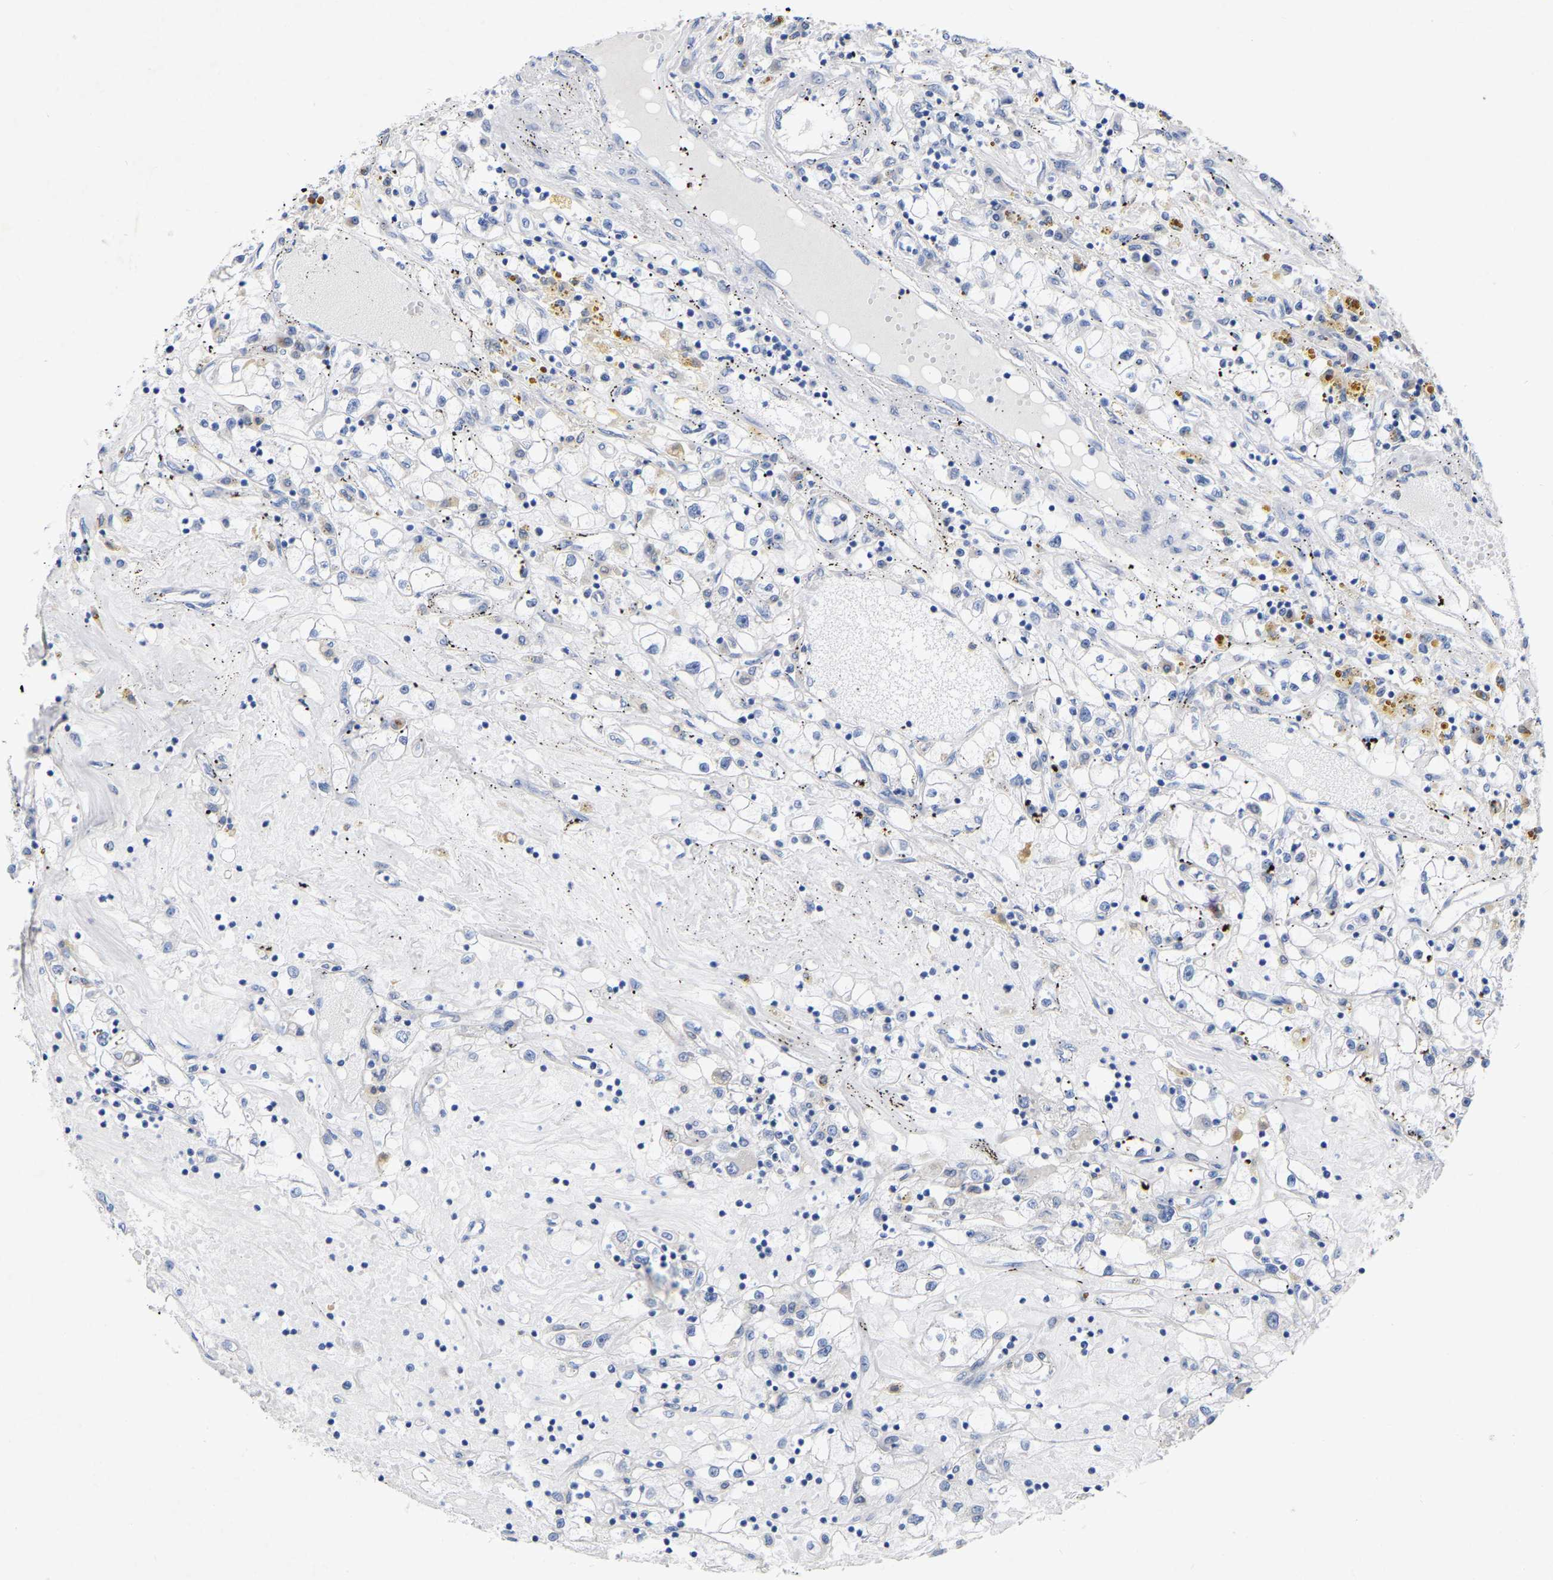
{"staining": {"intensity": "negative", "quantity": "none", "location": "none"}, "tissue": "renal cancer", "cell_type": "Tumor cells", "image_type": "cancer", "snomed": [{"axis": "morphology", "description": "Adenocarcinoma, NOS"}, {"axis": "topography", "description": "Kidney"}], "caption": "Tumor cells show no significant protein expression in renal cancer (adenocarcinoma).", "gene": "STRIP2", "patient": {"sex": "male", "age": 56}}